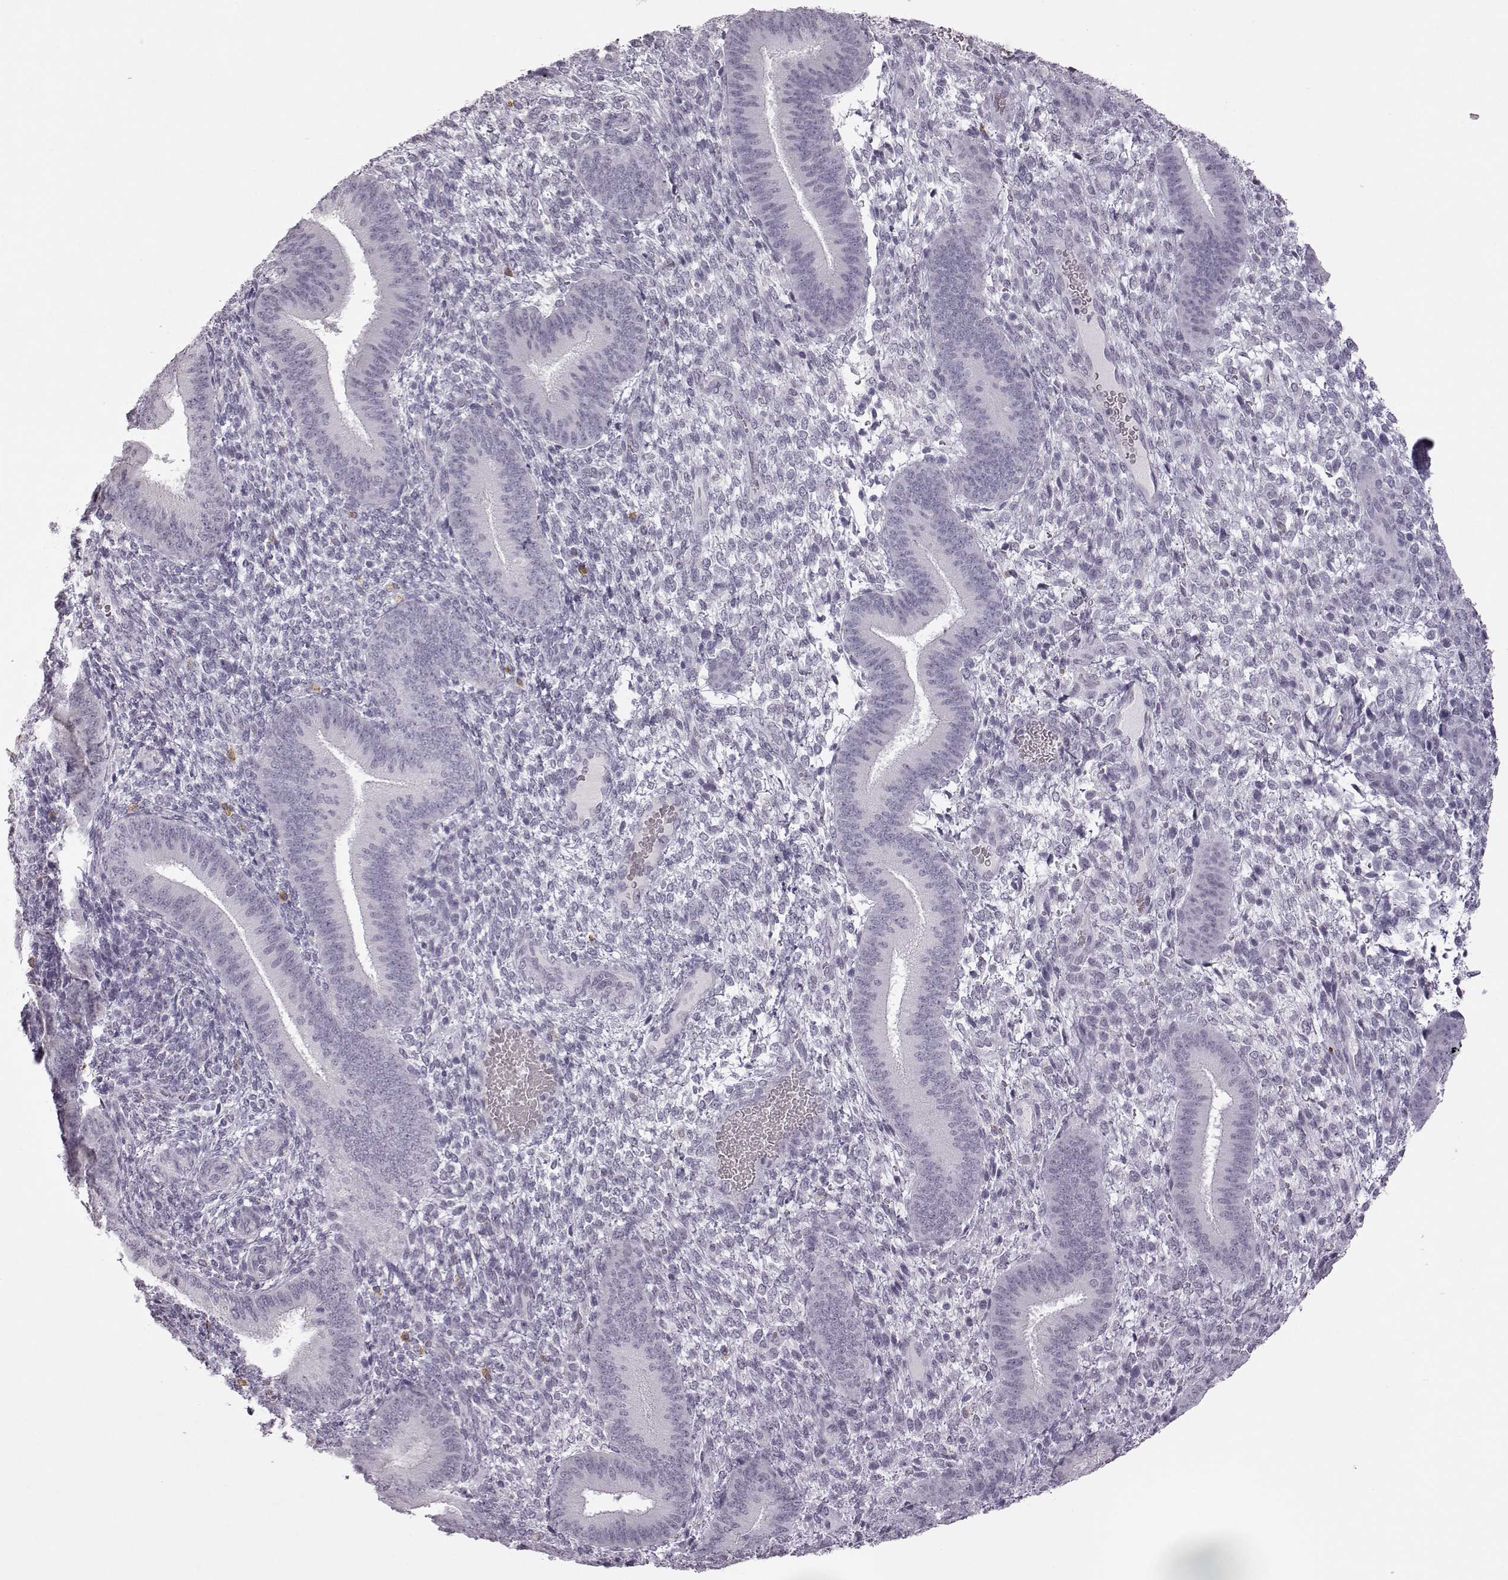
{"staining": {"intensity": "negative", "quantity": "none", "location": "none"}, "tissue": "endometrium", "cell_type": "Cells in endometrial stroma", "image_type": "normal", "snomed": [{"axis": "morphology", "description": "Normal tissue, NOS"}, {"axis": "topography", "description": "Endometrium"}], "caption": "DAB (3,3'-diaminobenzidine) immunohistochemical staining of normal endometrium displays no significant expression in cells in endometrial stroma. Brightfield microscopy of immunohistochemistry stained with DAB (3,3'-diaminobenzidine) (brown) and hematoxylin (blue), captured at high magnification.", "gene": "VGF", "patient": {"sex": "female", "age": 39}}